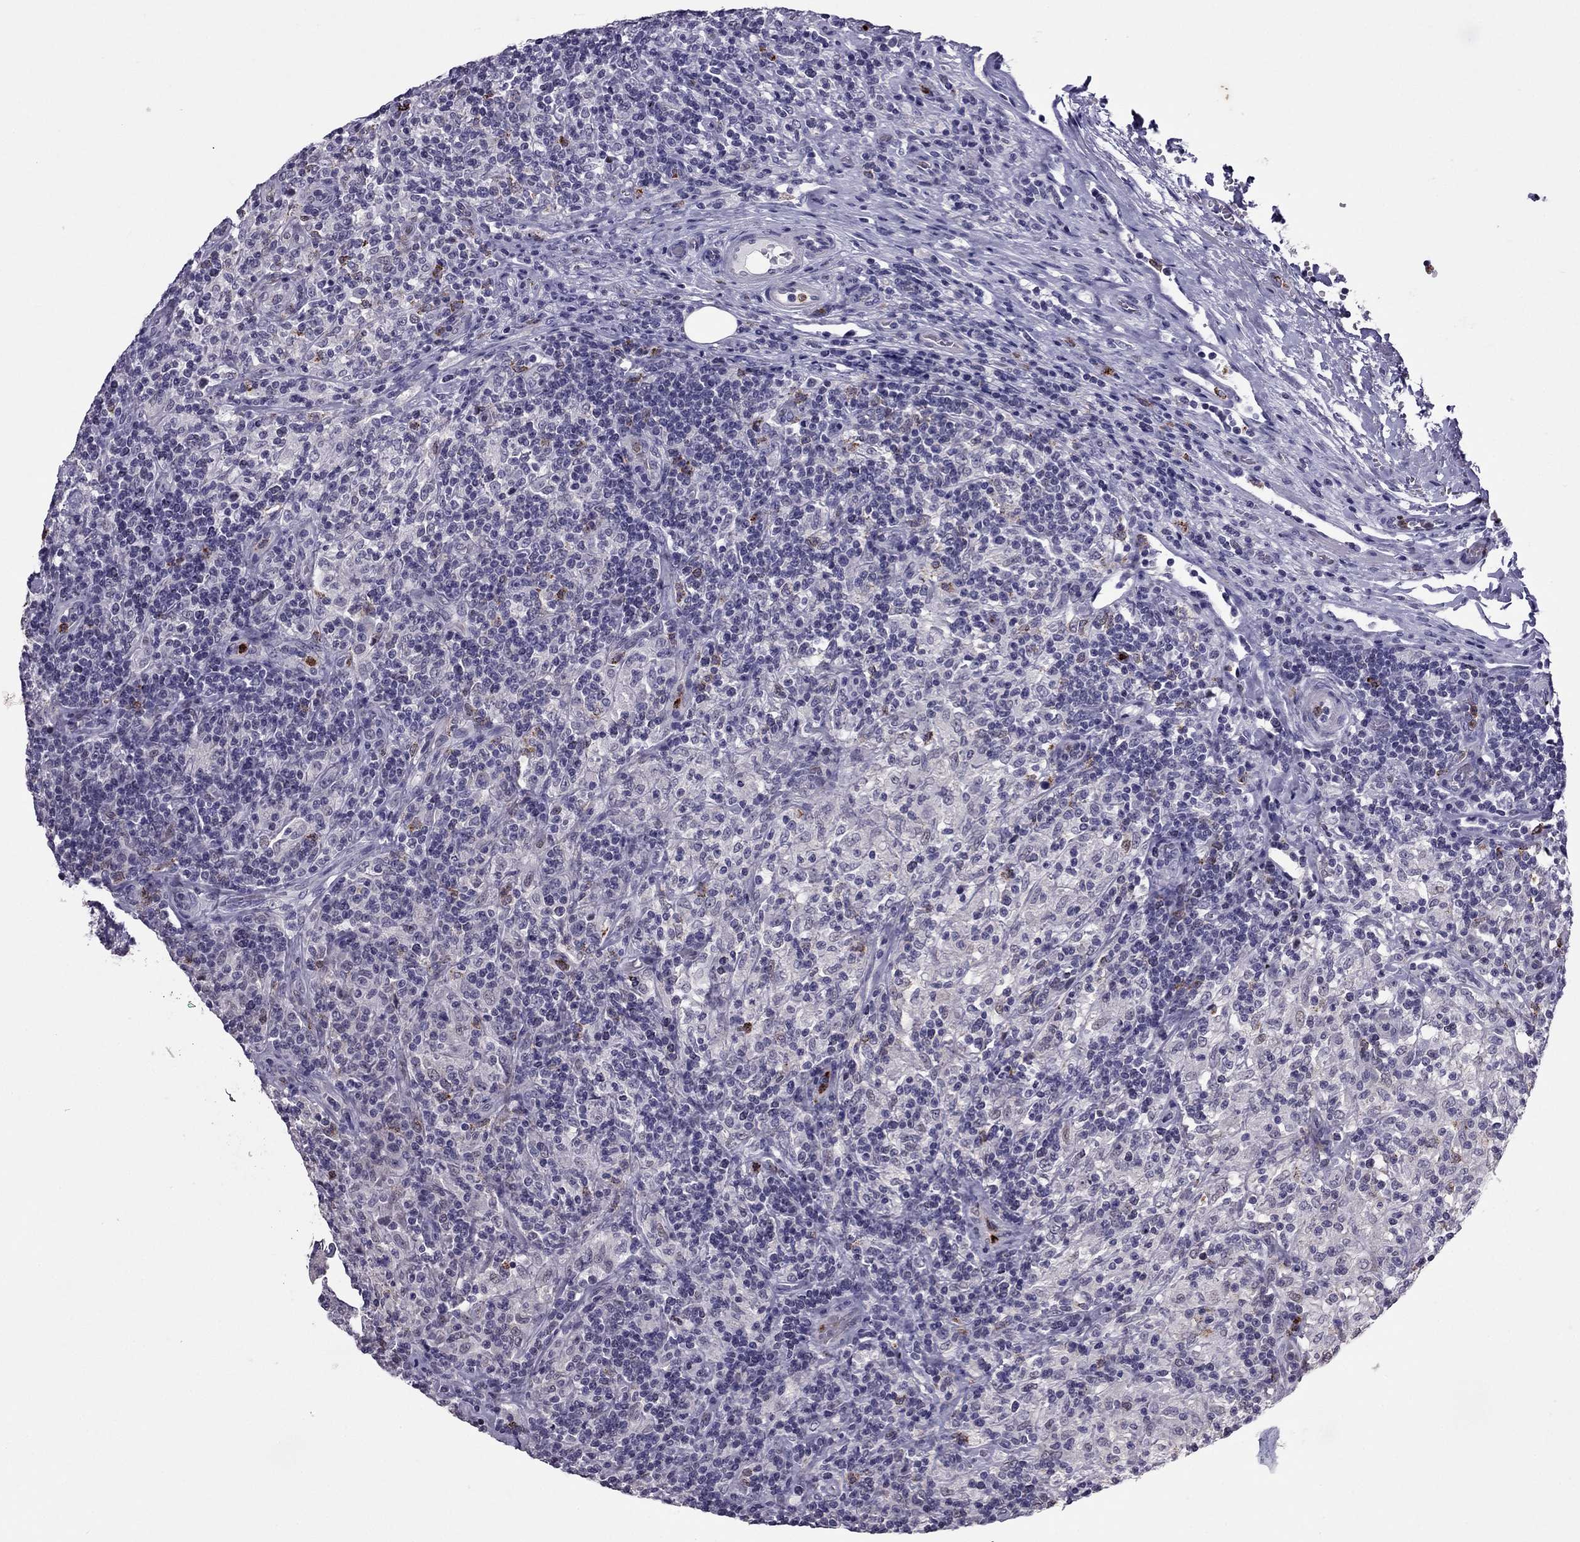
{"staining": {"intensity": "negative", "quantity": "none", "location": "none"}, "tissue": "lymphoma", "cell_type": "Tumor cells", "image_type": "cancer", "snomed": [{"axis": "morphology", "description": "Hodgkin's disease, NOS"}, {"axis": "topography", "description": "Lymph node"}], "caption": "The histopathology image demonstrates no significant expression in tumor cells of Hodgkin's disease.", "gene": "CCL27", "patient": {"sex": "male", "age": 70}}